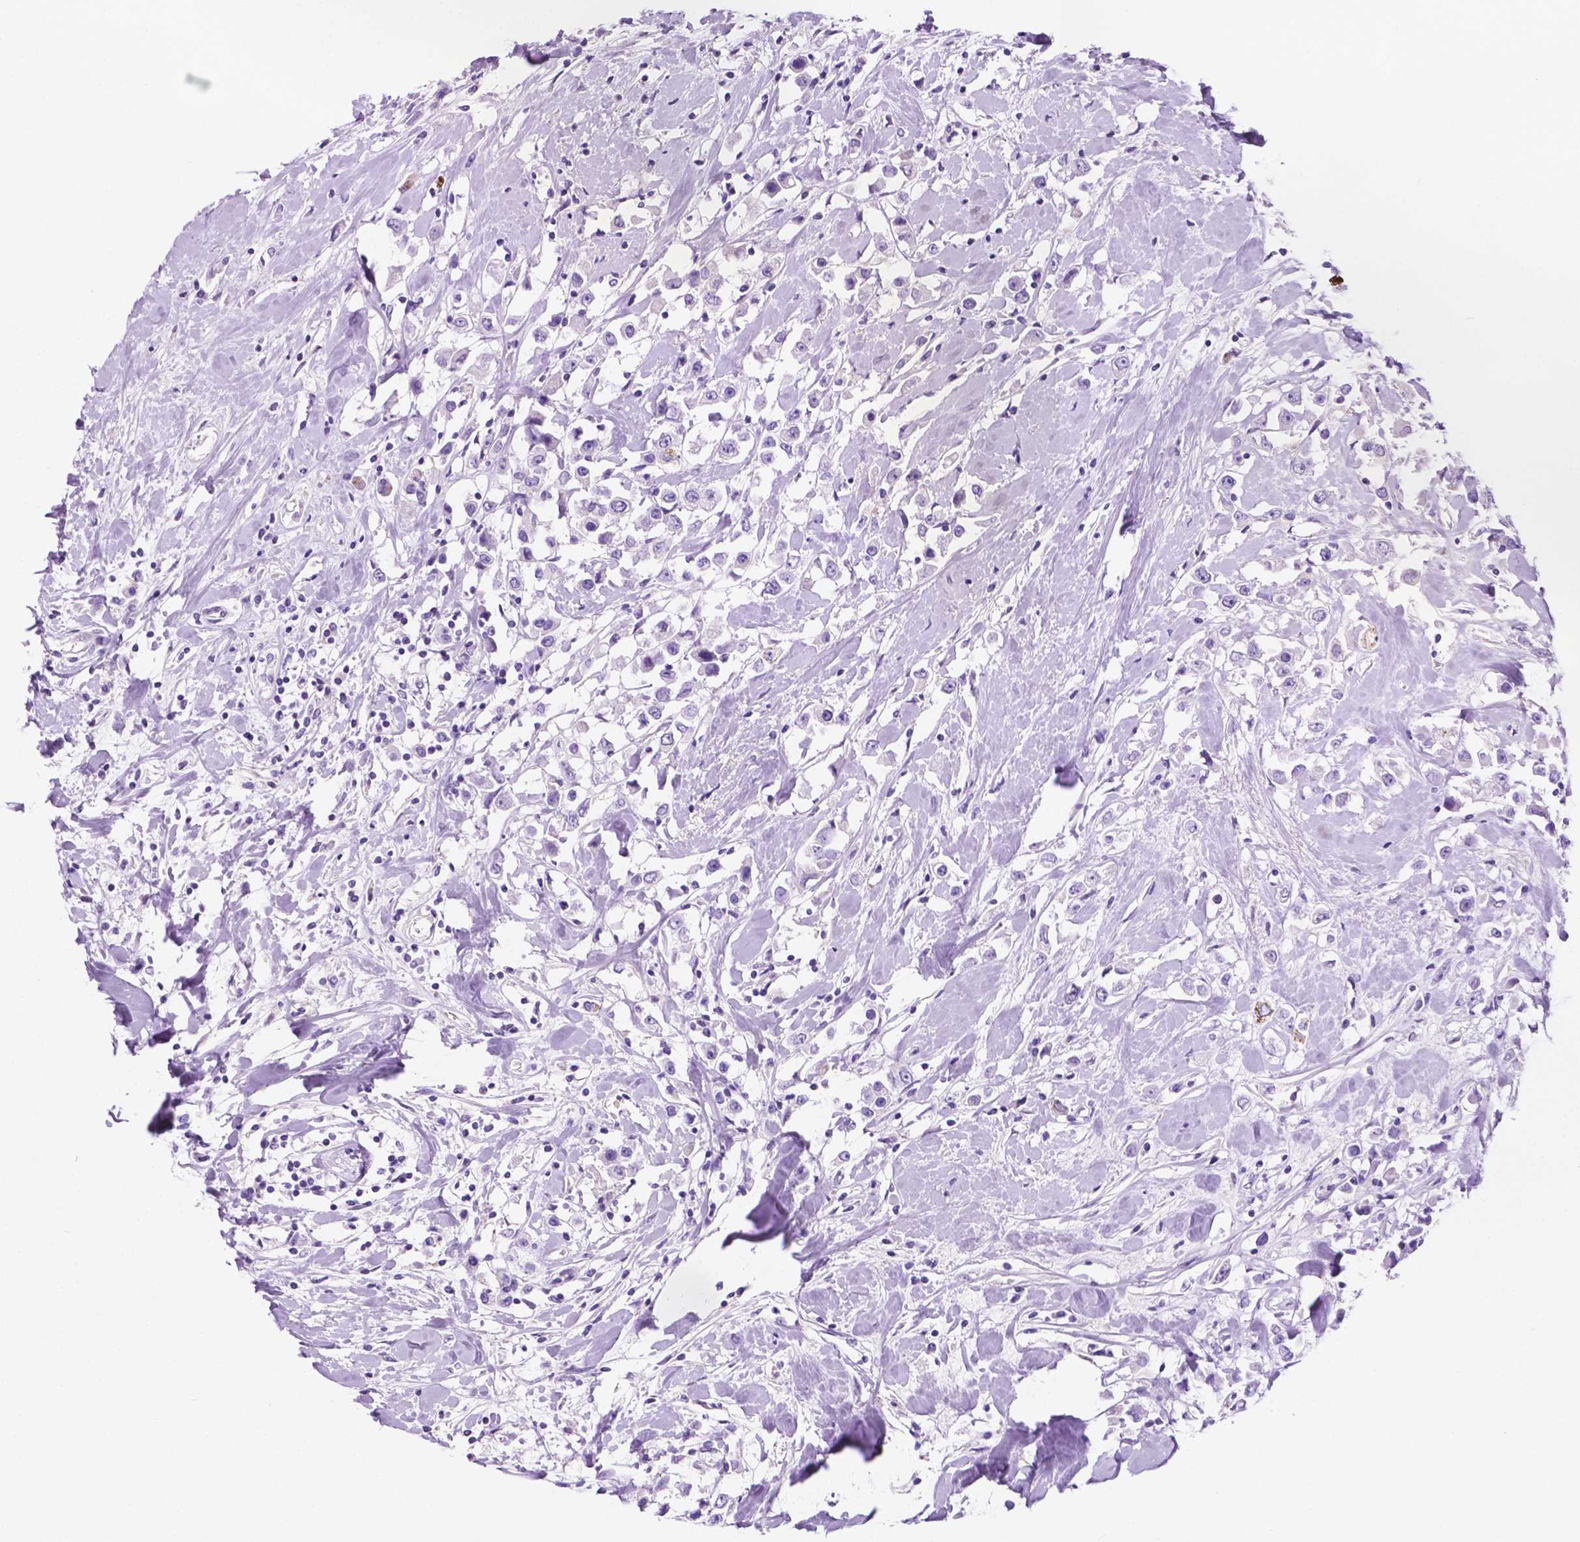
{"staining": {"intensity": "negative", "quantity": "none", "location": "none"}, "tissue": "breast cancer", "cell_type": "Tumor cells", "image_type": "cancer", "snomed": [{"axis": "morphology", "description": "Duct carcinoma"}, {"axis": "topography", "description": "Breast"}], "caption": "The image shows no staining of tumor cells in breast cancer.", "gene": "IGFN1", "patient": {"sex": "female", "age": 61}}